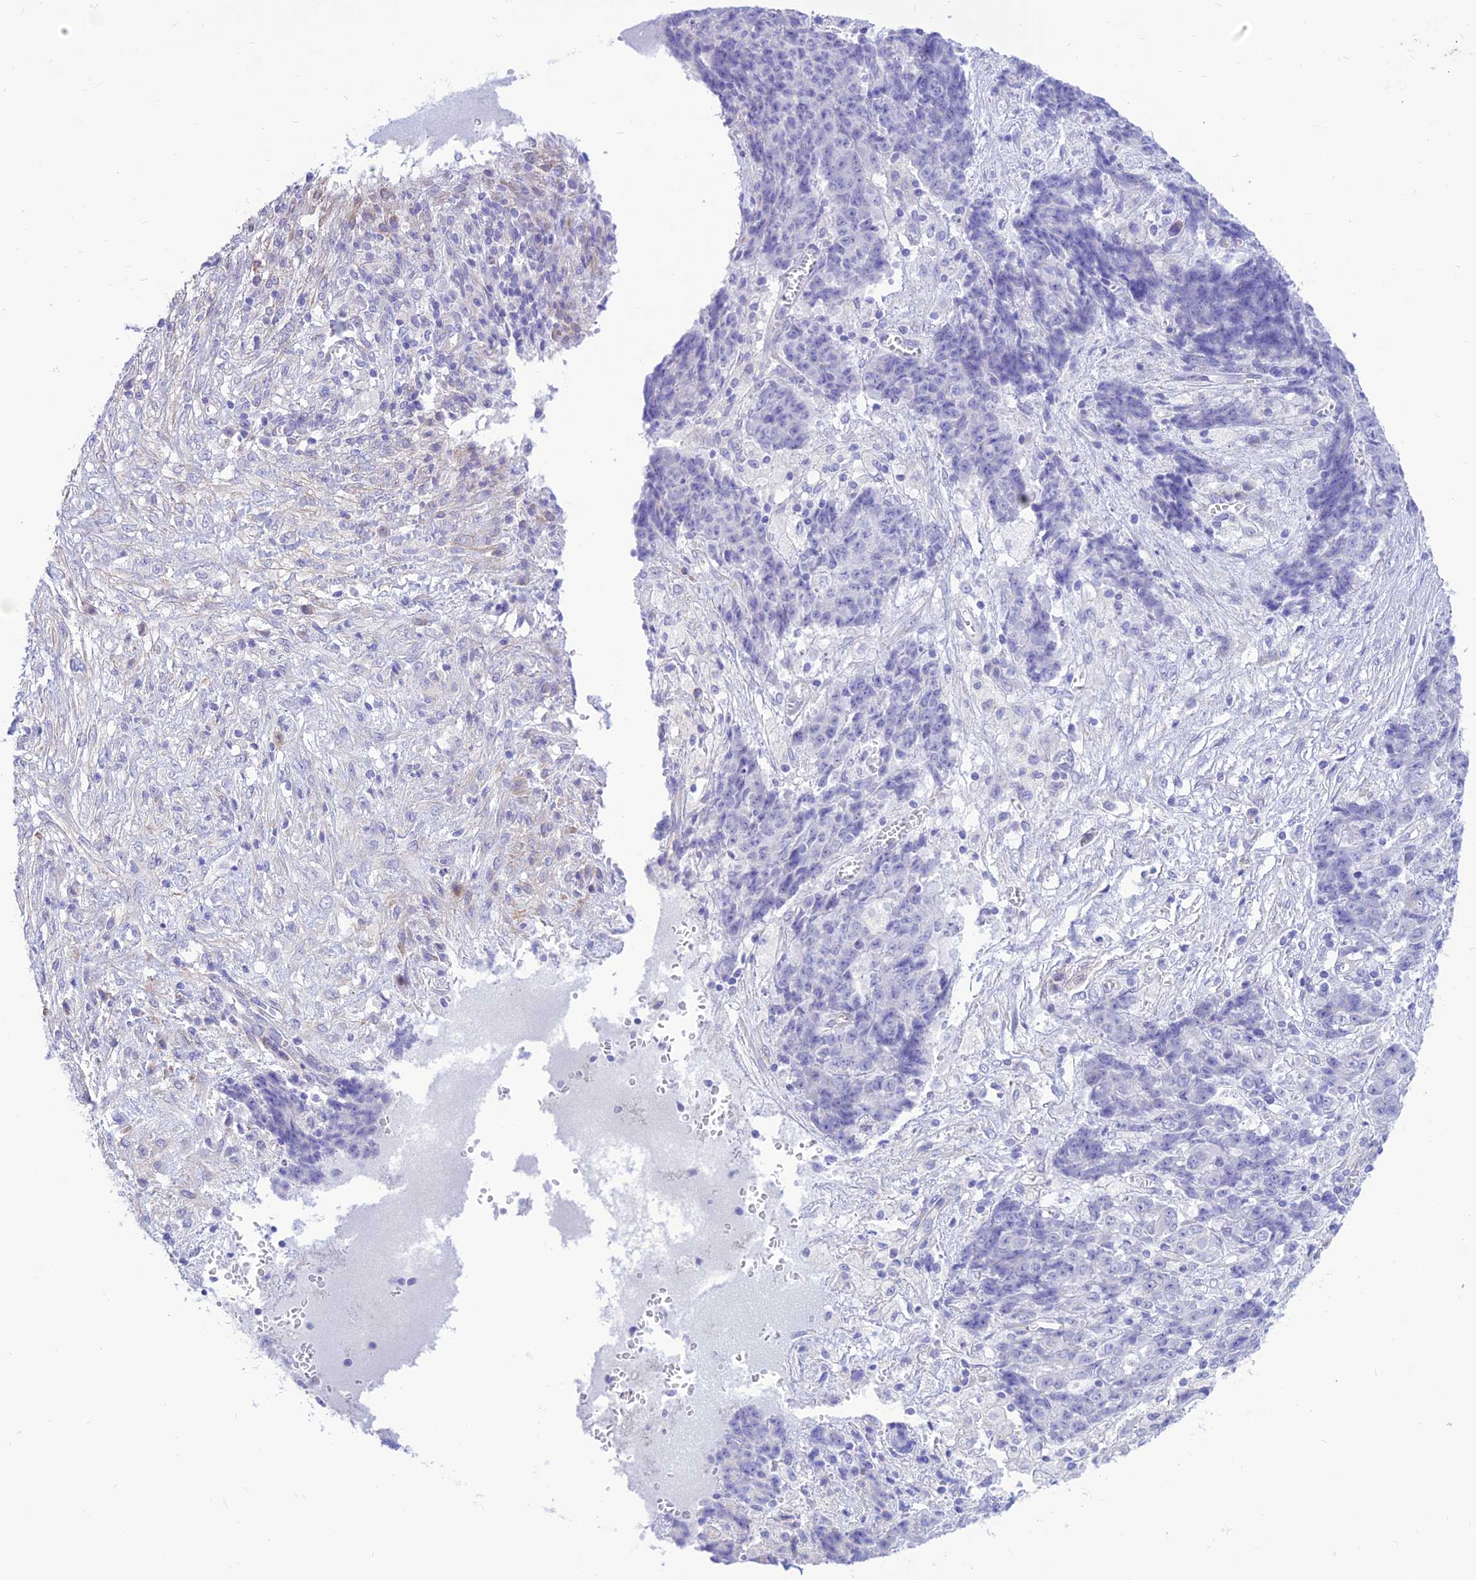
{"staining": {"intensity": "negative", "quantity": "none", "location": "none"}, "tissue": "ovarian cancer", "cell_type": "Tumor cells", "image_type": "cancer", "snomed": [{"axis": "morphology", "description": "Carcinoma, endometroid"}, {"axis": "topography", "description": "Ovary"}], "caption": "Tumor cells are negative for brown protein staining in ovarian endometroid carcinoma. (Brightfield microscopy of DAB (3,3'-diaminobenzidine) IHC at high magnification).", "gene": "FAM186B", "patient": {"sex": "female", "age": 42}}